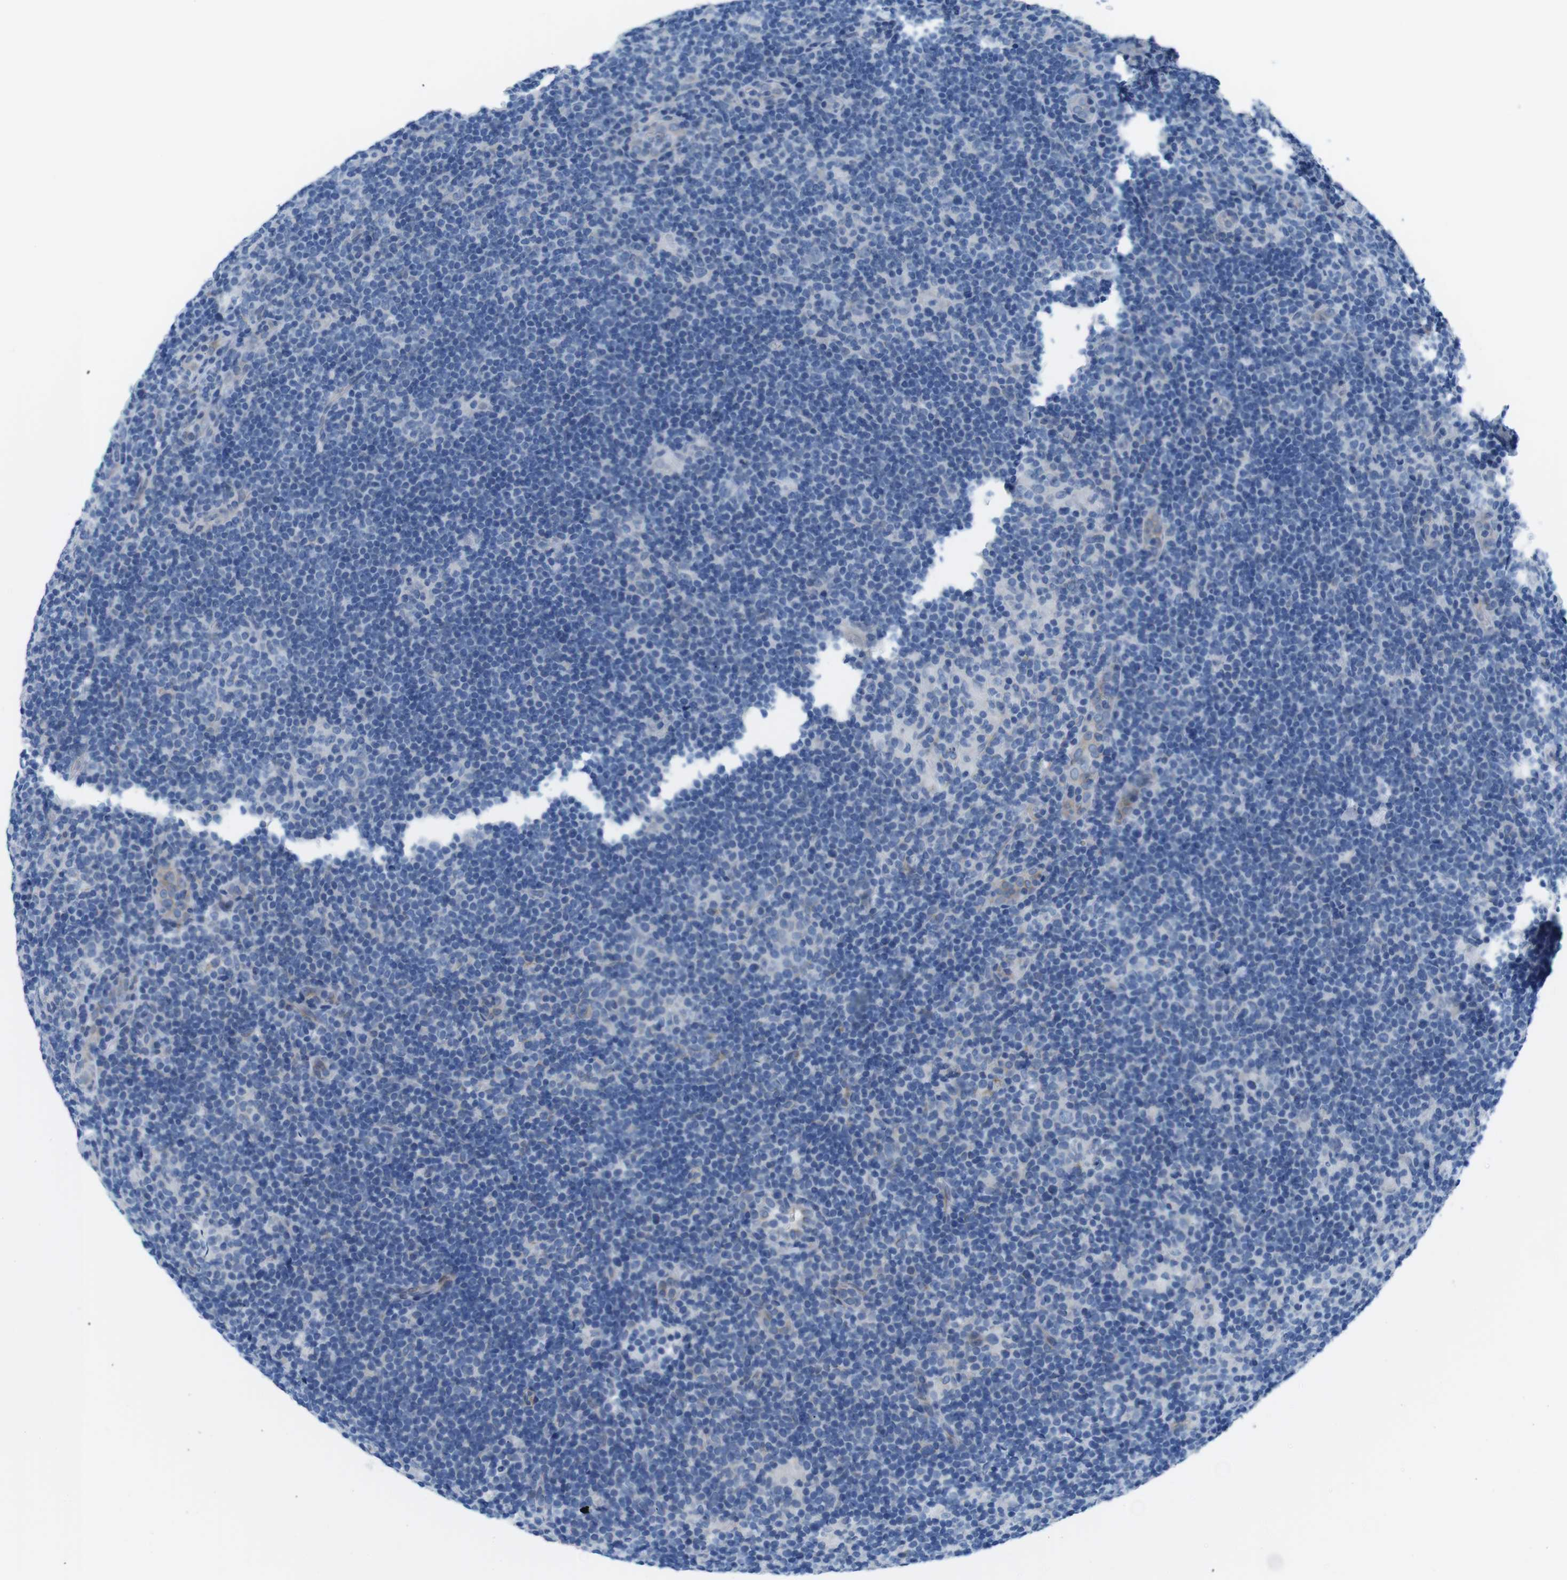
{"staining": {"intensity": "negative", "quantity": "none", "location": "none"}, "tissue": "lymphoma", "cell_type": "Tumor cells", "image_type": "cancer", "snomed": [{"axis": "morphology", "description": "Hodgkin's disease, NOS"}, {"axis": "topography", "description": "Lymph node"}], "caption": "Human Hodgkin's disease stained for a protein using immunohistochemistry exhibits no expression in tumor cells.", "gene": "MUC2", "patient": {"sex": "female", "age": 57}}